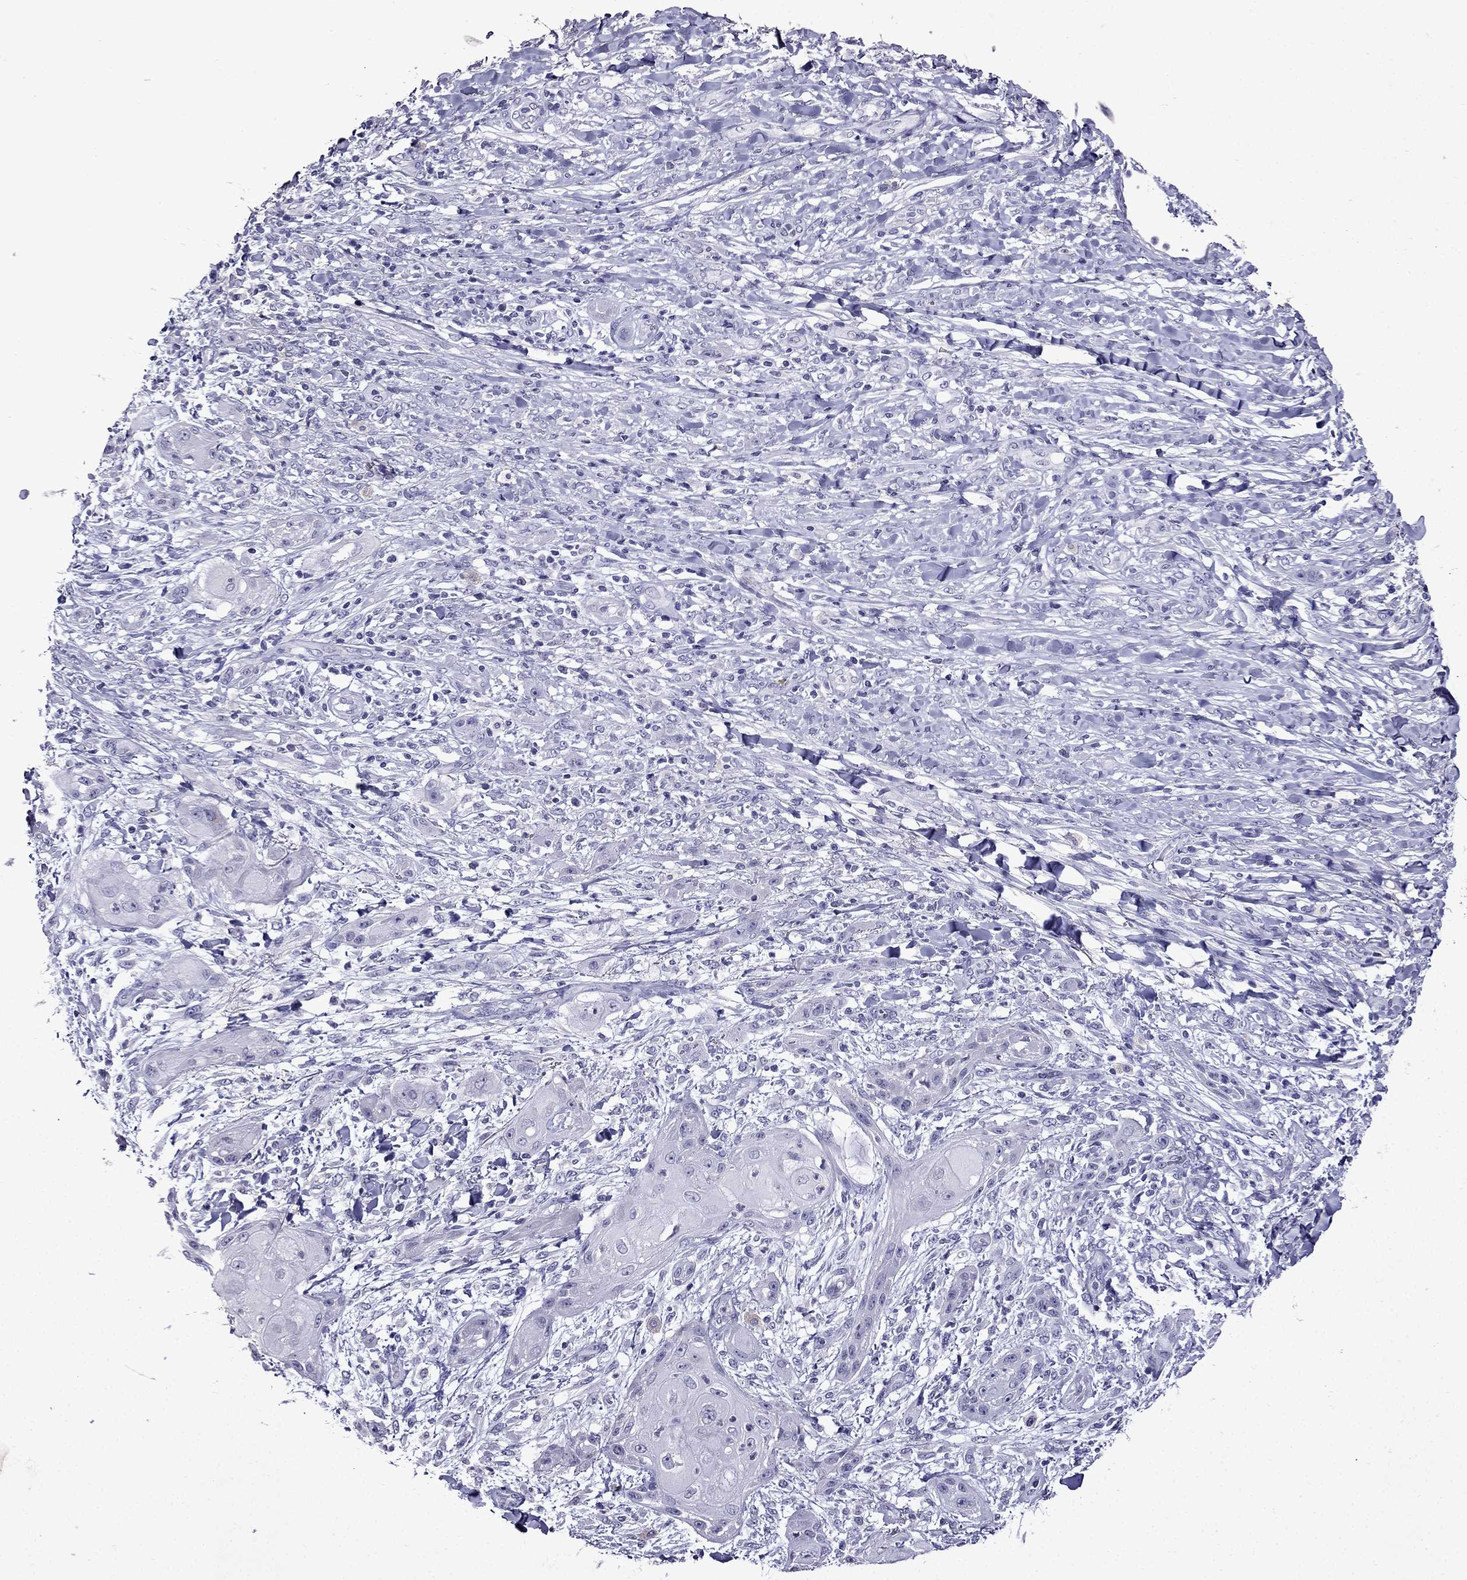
{"staining": {"intensity": "negative", "quantity": "none", "location": "none"}, "tissue": "skin cancer", "cell_type": "Tumor cells", "image_type": "cancer", "snomed": [{"axis": "morphology", "description": "Squamous cell carcinoma, NOS"}, {"axis": "topography", "description": "Skin"}], "caption": "Immunohistochemistry (IHC) histopathology image of human skin squamous cell carcinoma stained for a protein (brown), which demonstrates no staining in tumor cells.", "gene": "DNAH17", "patient": {"sex": "male", "age": 62}}